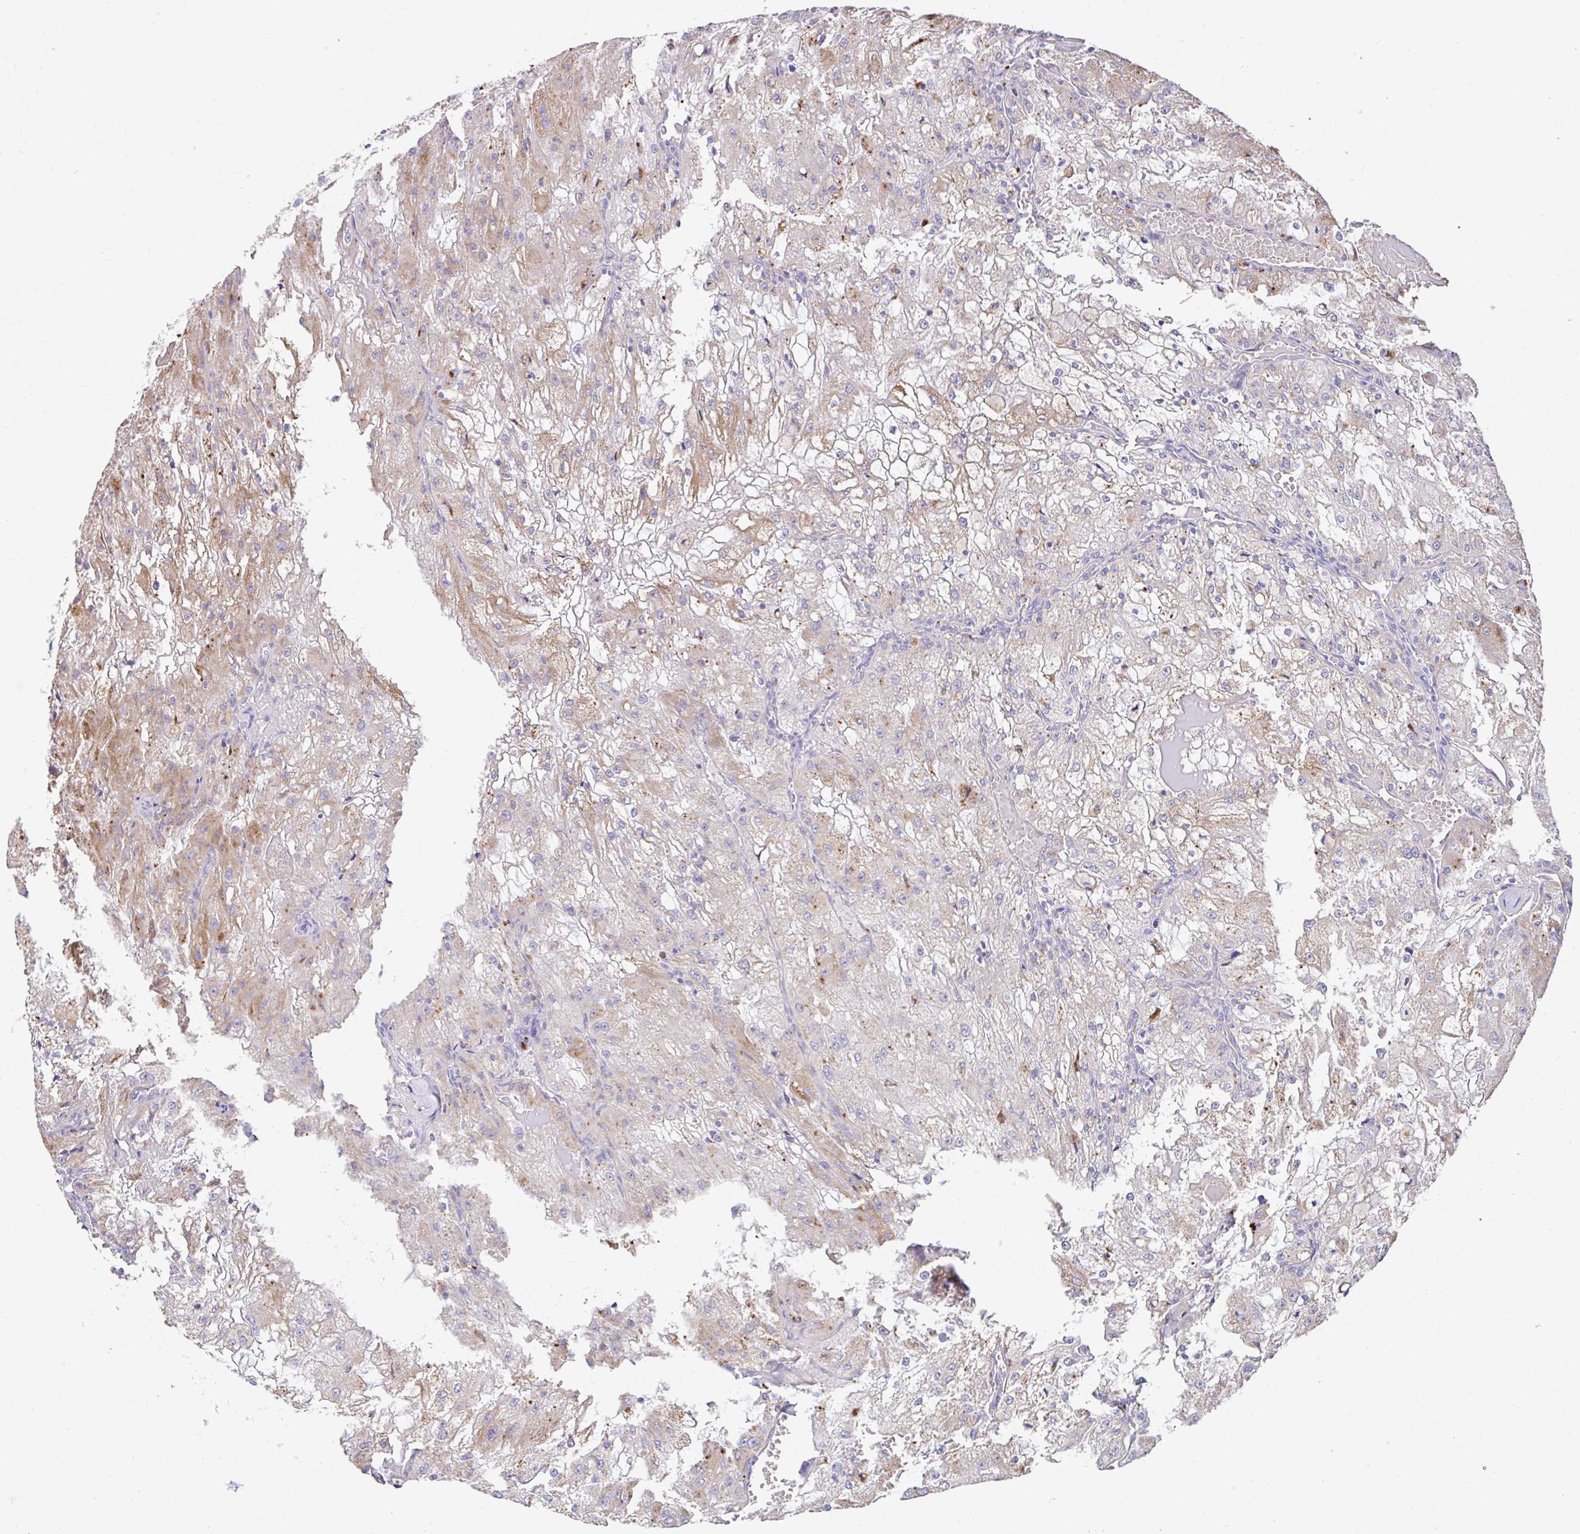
{"staining": {"intensity": "weak", "quantity": "<25%", "location": "cytoplasmic/membranous"}, "tissue": "renal cancer", "cell_type": "Tumor cells", "image_type": "cancer", "snomed": [{"axis": "morphology", "description": "Adenocarcinoma, NOS"}, {"axis": "topography", "description": "Kidney"}], "caption": "A high-resolution micrograph shows IHC staining of renal adenocarcinoma, which reveals no significant positivity in tumor cells.", "gene": "ZNF33A", "patient": {"sex": "female", "age": 74}}